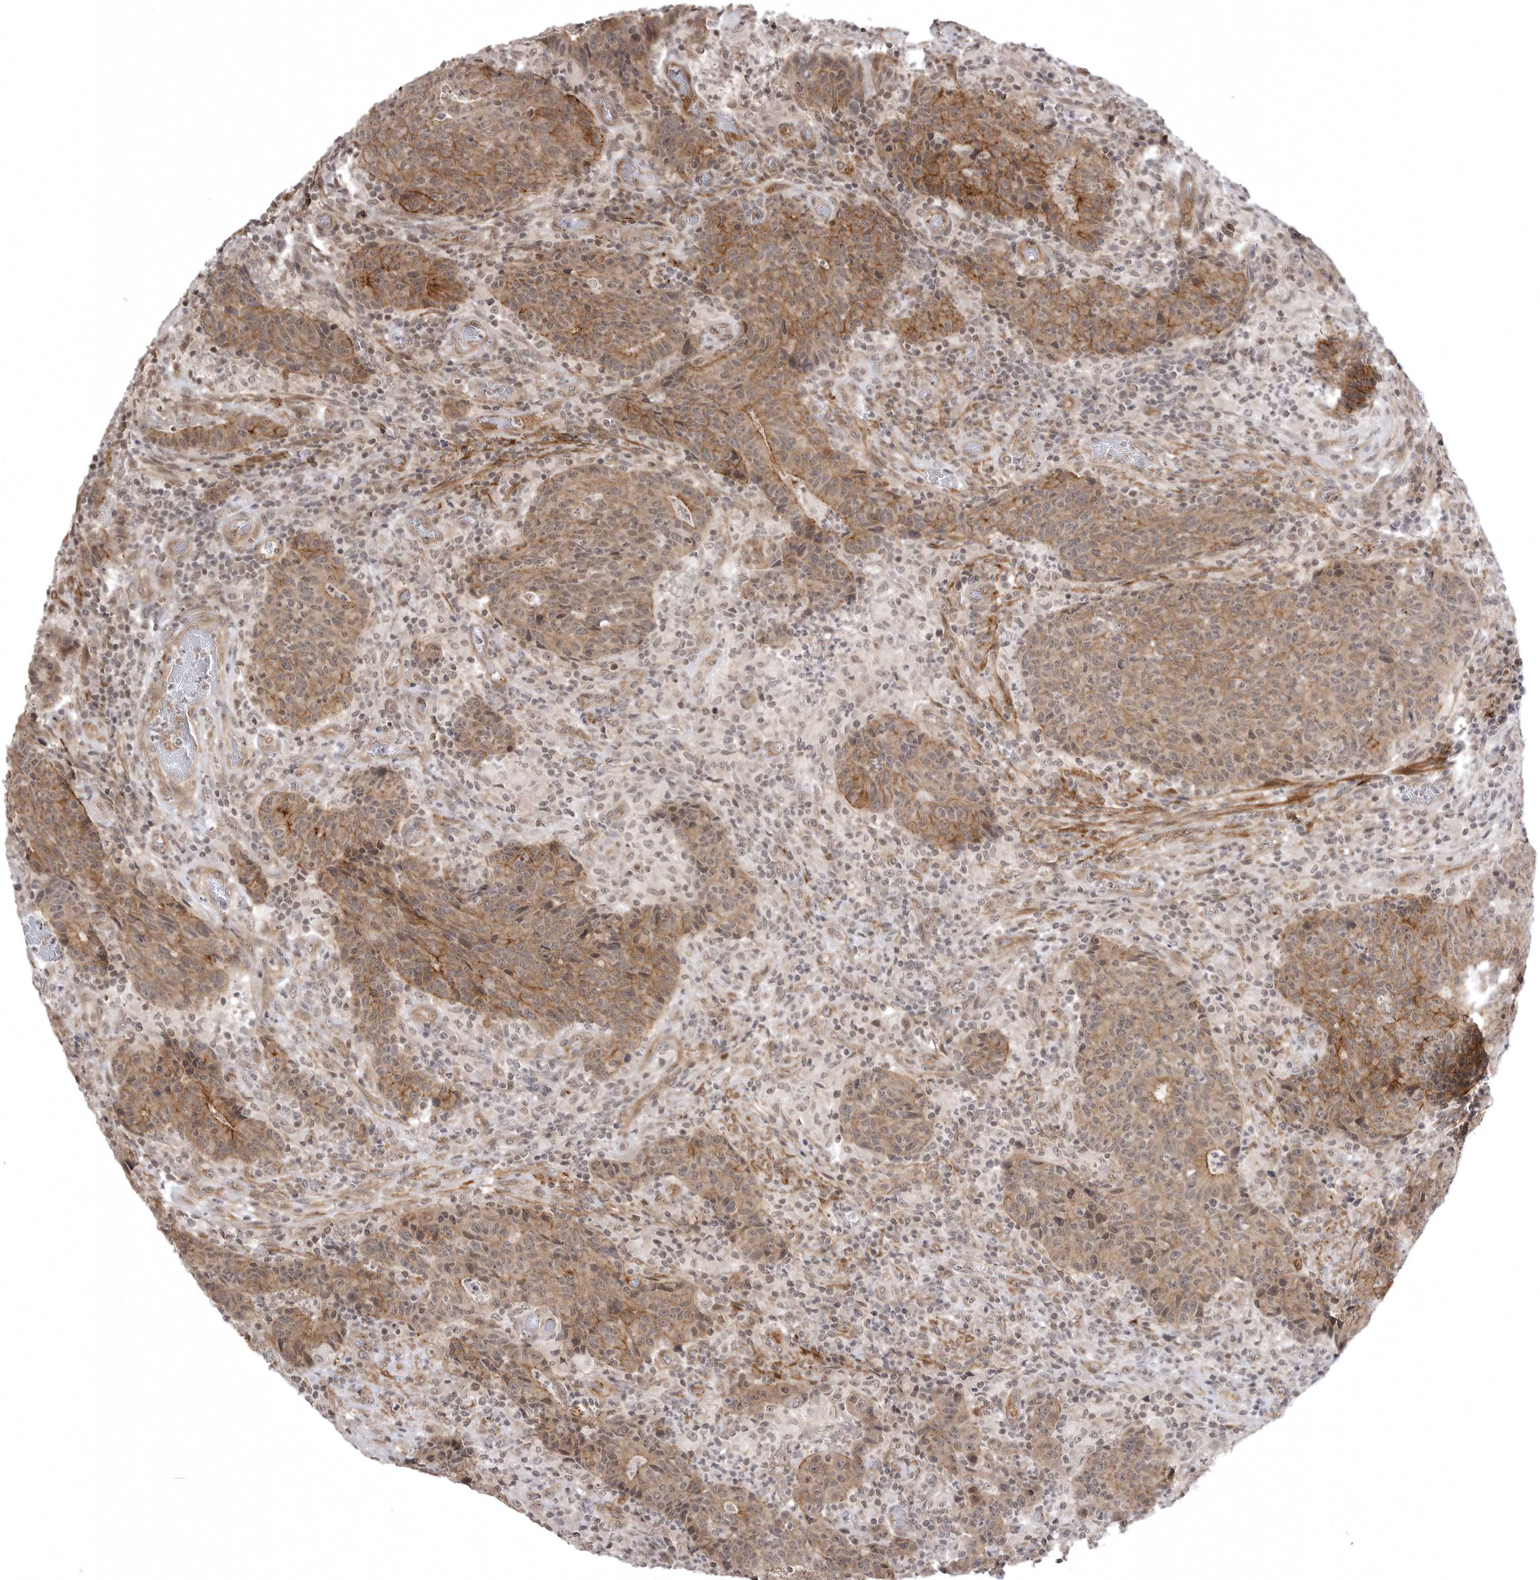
{"staining": {"intensity": "moderate", "quantity": "25%-75%", "location": "cytoplasmic/membranous"}, "tissue": "colorectal cancer", "cell_type": "Tumor cells", "image_type": "cancer", "snomed": [{"axis": "morphology", "description": "Adenocarcinoma, NOS"}, {"axis": "topography", "description": "Colon"}], "caption": "This is a micrograph of immunohistochemistry staining of adenocarcinoma (colorectal), which shows moderate expression in the cytoplasmic/membranous of tumor cells.", "gene": "SORBS1", "patient": {"sex": "female", "age": 75}}